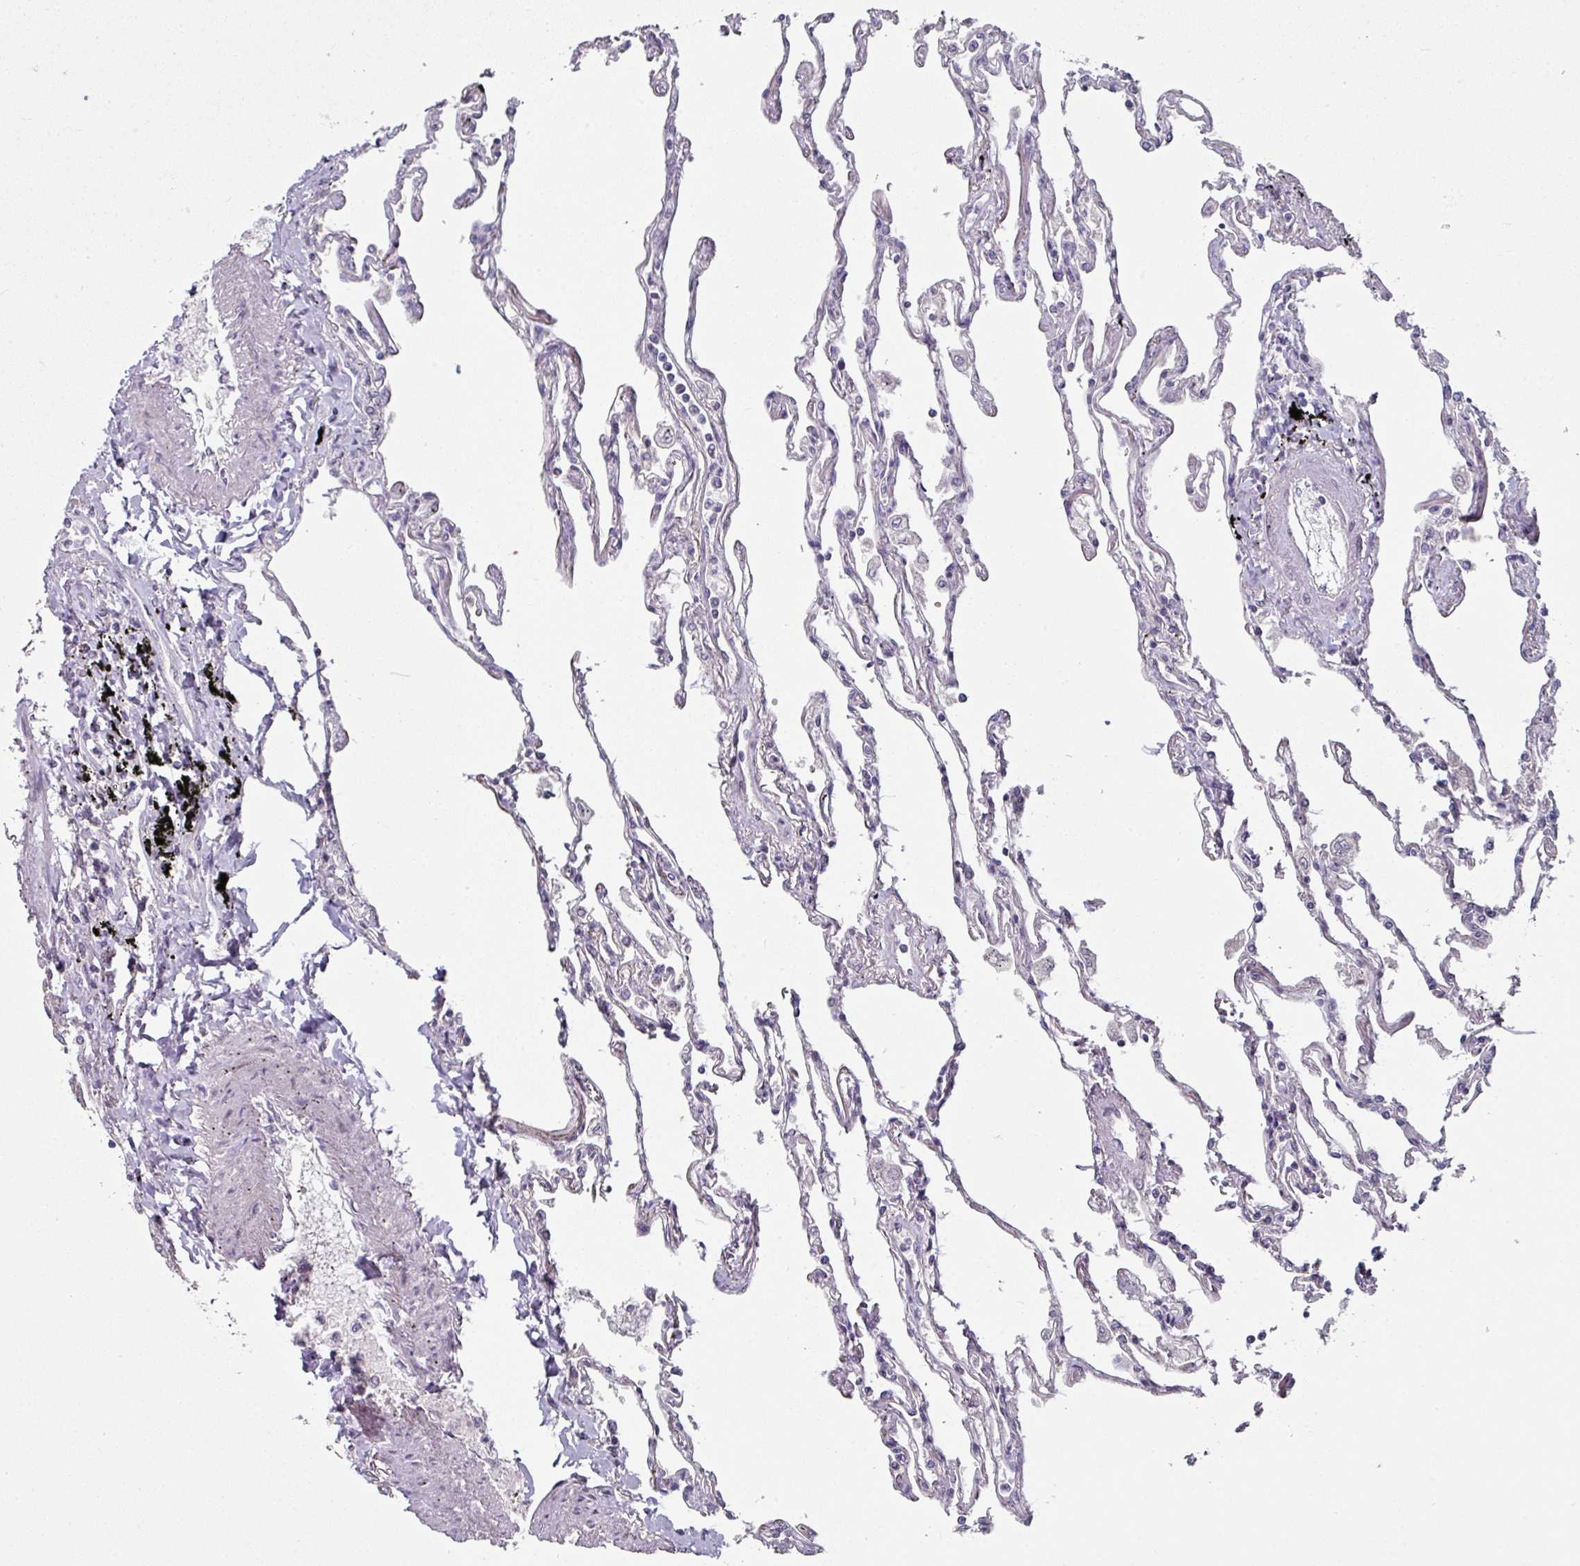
{"staining": {"intensity": "moderate", "quantity": "<25%", "location": "nuclear"}, "tissue": "lung", "cell_type": "Alveolar cells", "image_type": "normal", "snomed": [{"axis": "morphology", "description": "Normal tissue, NOS"}, {"axis": "topography", "description": "Lung"}], "caption": "Immunohistochemical staining of benign human lung reveals moderate nuclear protein staining in approximately <25% of alveolar cells. The protein of interest is stained brown, and the nuclei are stained in blue (DAB IHC with brightfield microscopy, high magnification).", "gene": "ELK1", "patient": {"sex": "female", "age": 67}}